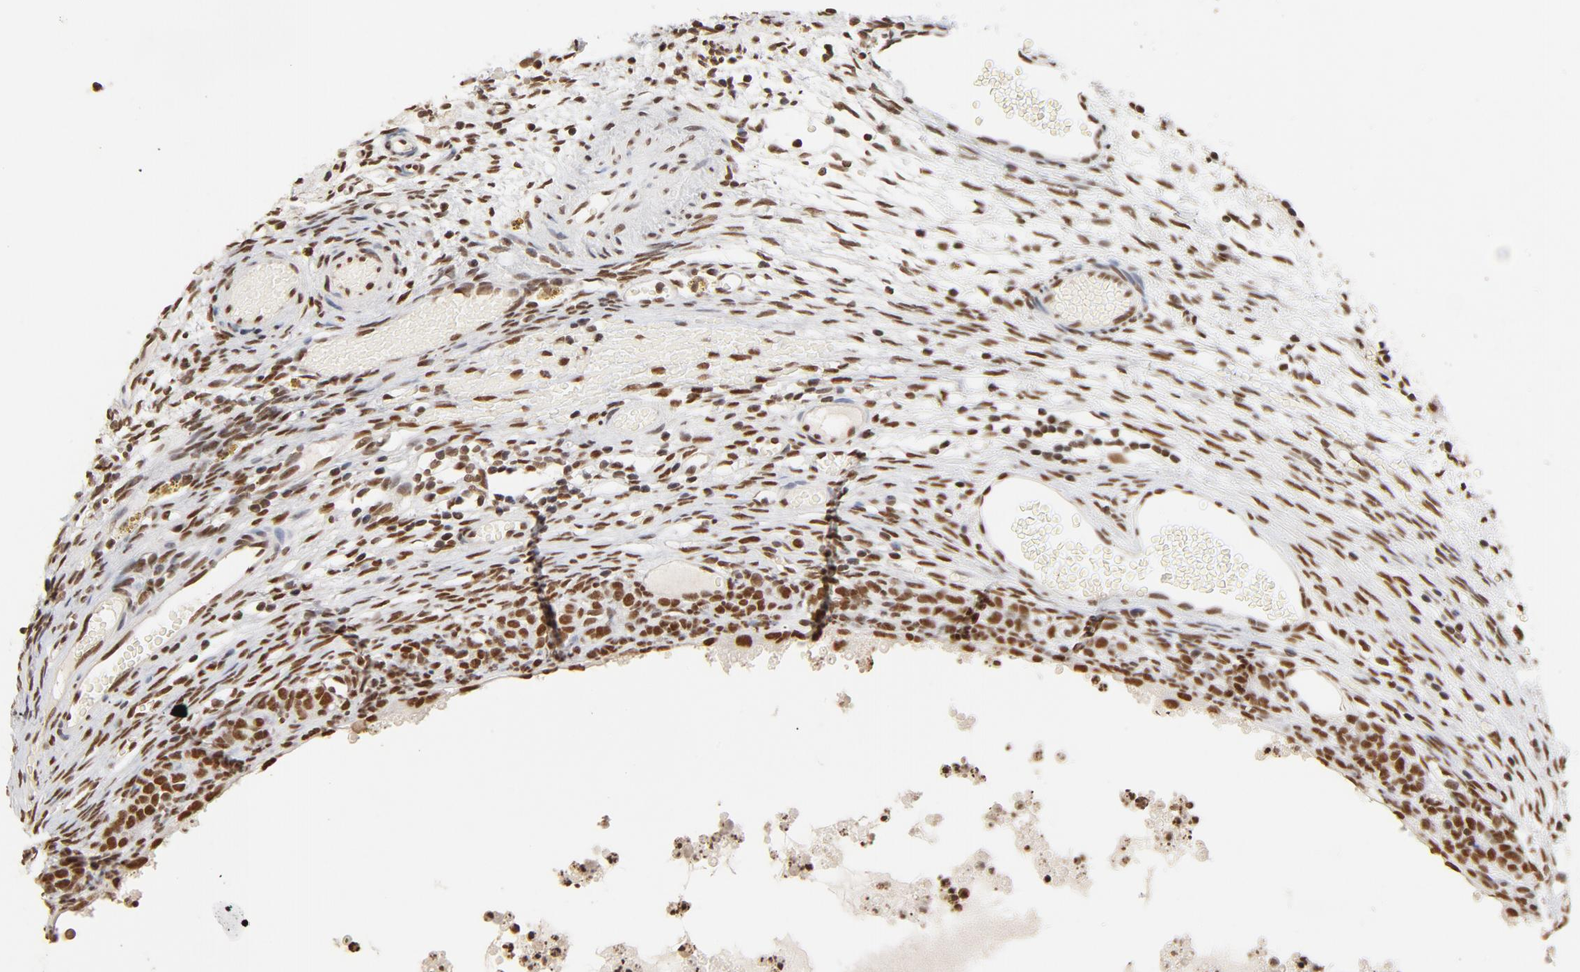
{"staining": {"intensity": "moderate", "quantity": ">75%", "location": "nuclear"}, "tissue": "ovary", "cell_type": "Ovarian stroma cells", "image_type": "normal", "snomed": [{"axis": "morphology", "description": "Normal tissue, NOS"}, {"axis": "topography", "description": "Ovary"}], "caption": "High-magnification brightfield microscopy of unremarkable ovary stained with DAB (3,3'-diaminobenzidine) (brown) and counterstained with hematoxylin (blue). ovarian stroma cells exhibit moderate nuclear staining is appreciated in about>75% of cells.", "gene": "TP53BP1", "patient": {"sex": "female", "age": 35}}